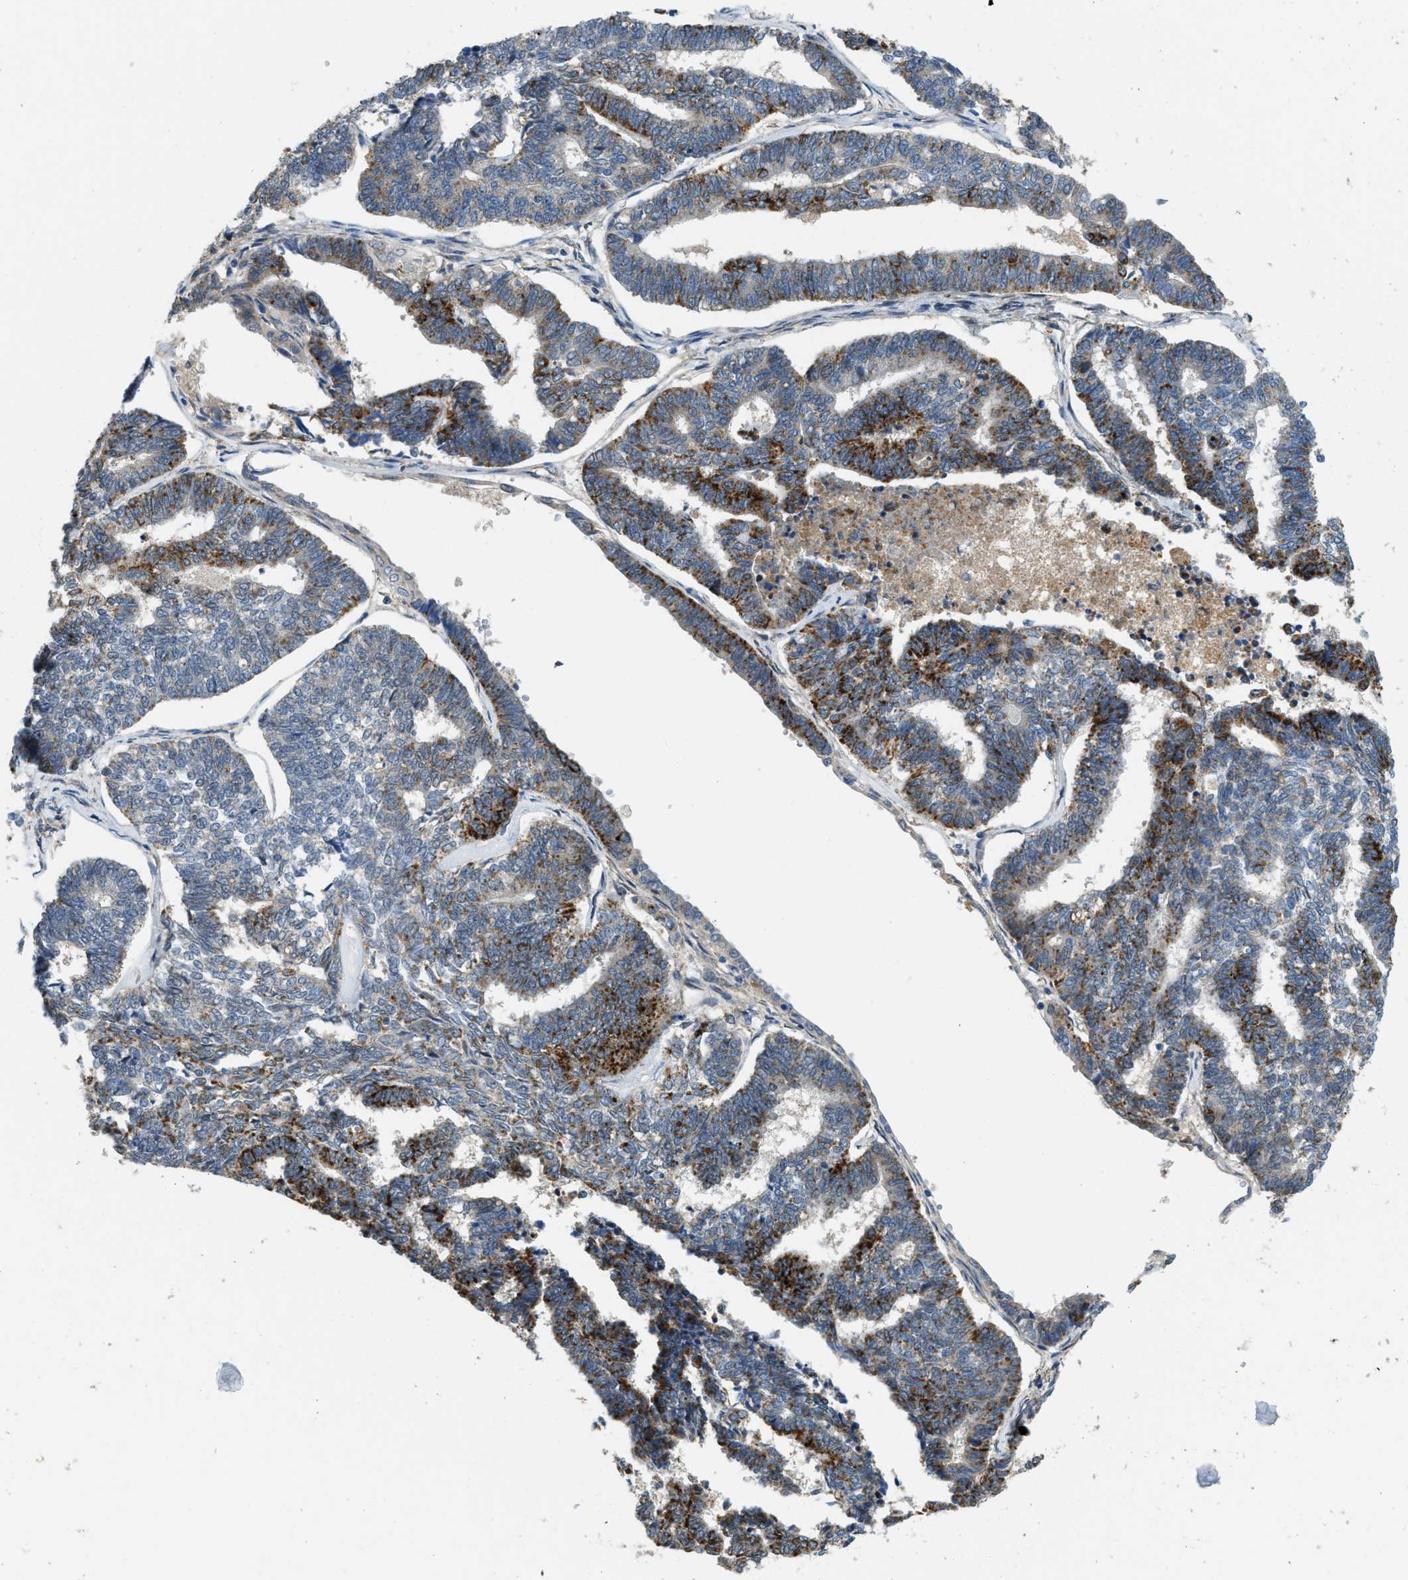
{"staining": {"intensity": "moderate", "quantity": "25%-75%", "location": "cytoplasmic/membranous"}, "tissue": "endometrial cancer", "cell_type": "Tumor cells", "image_type": "cancer", "snomed": [{"axis": "morphology", "description": "Adenocarcinoma, NOS"}, {"axis": "topography", "description": "Endometrium"}], "caption": "Endometrial cancer (adenocarcinoma) stained with immunohistochemistry (IHC) exhibits moderate cytoplasmic/membranous positivity in about 25%-75% of tumor cells. (Brightfield microscopy of DAB IHC at high magnification).", "gene": "STARD3NL", "patient": {"sex": "female", "age": 70}}